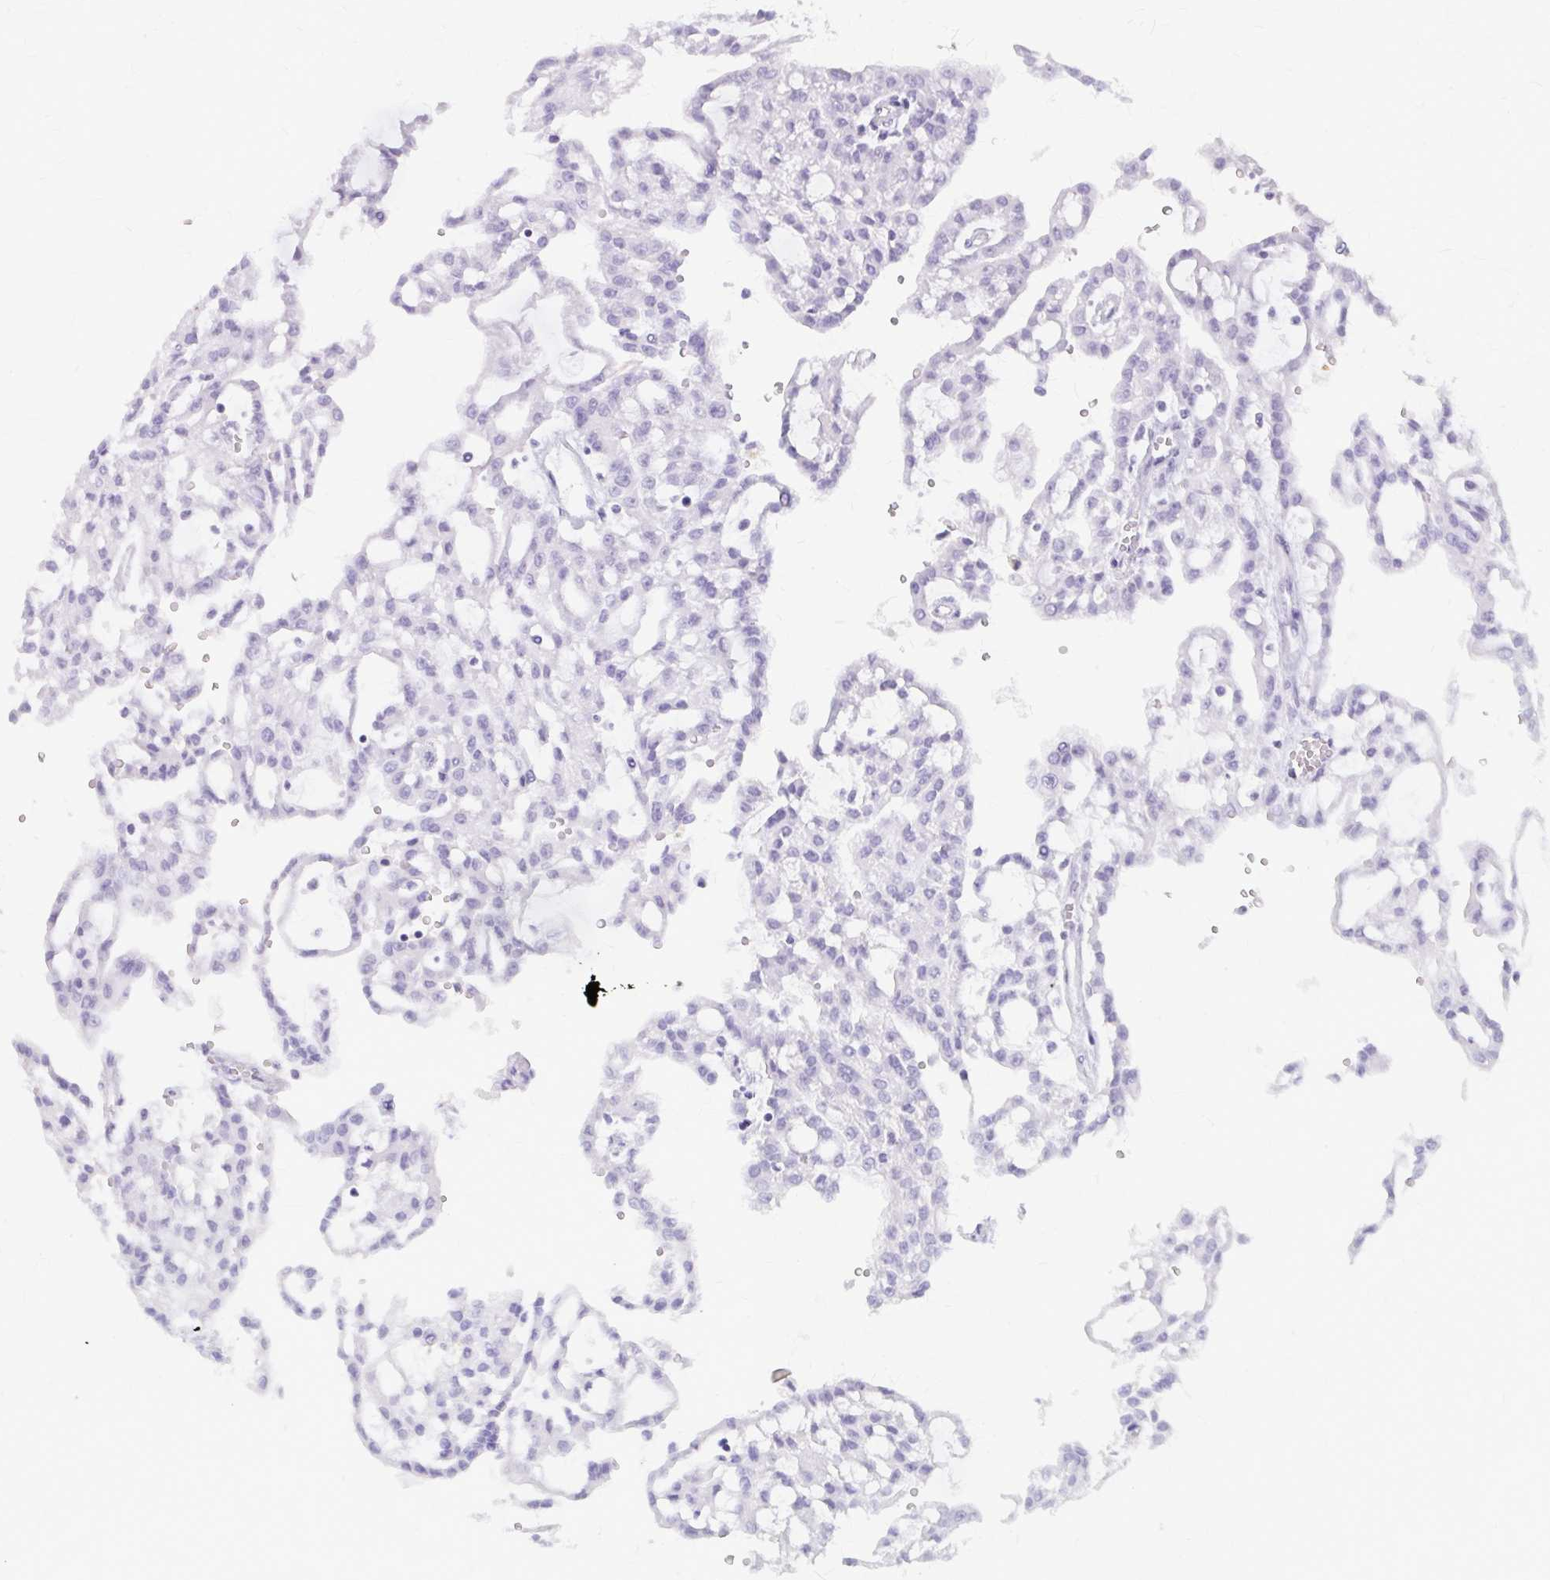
{"staining": {"intensity": "negative", "quantity": "none", "location": "none"}, "tissue": "renal cancer", "cell_type": "Tumor cells", "image_type": "cancer", "snomed": [{"axis": "morphology", "description": "Adenocarcinoma, NOS"}, {"axis": "topography", "description": "Kidney"}], "caption": "There is no significant expression in tumor cells of renal adenocarcinoma.", "gene": "KLHDC7A", "patient": {"sex": "male", "age": 63}}